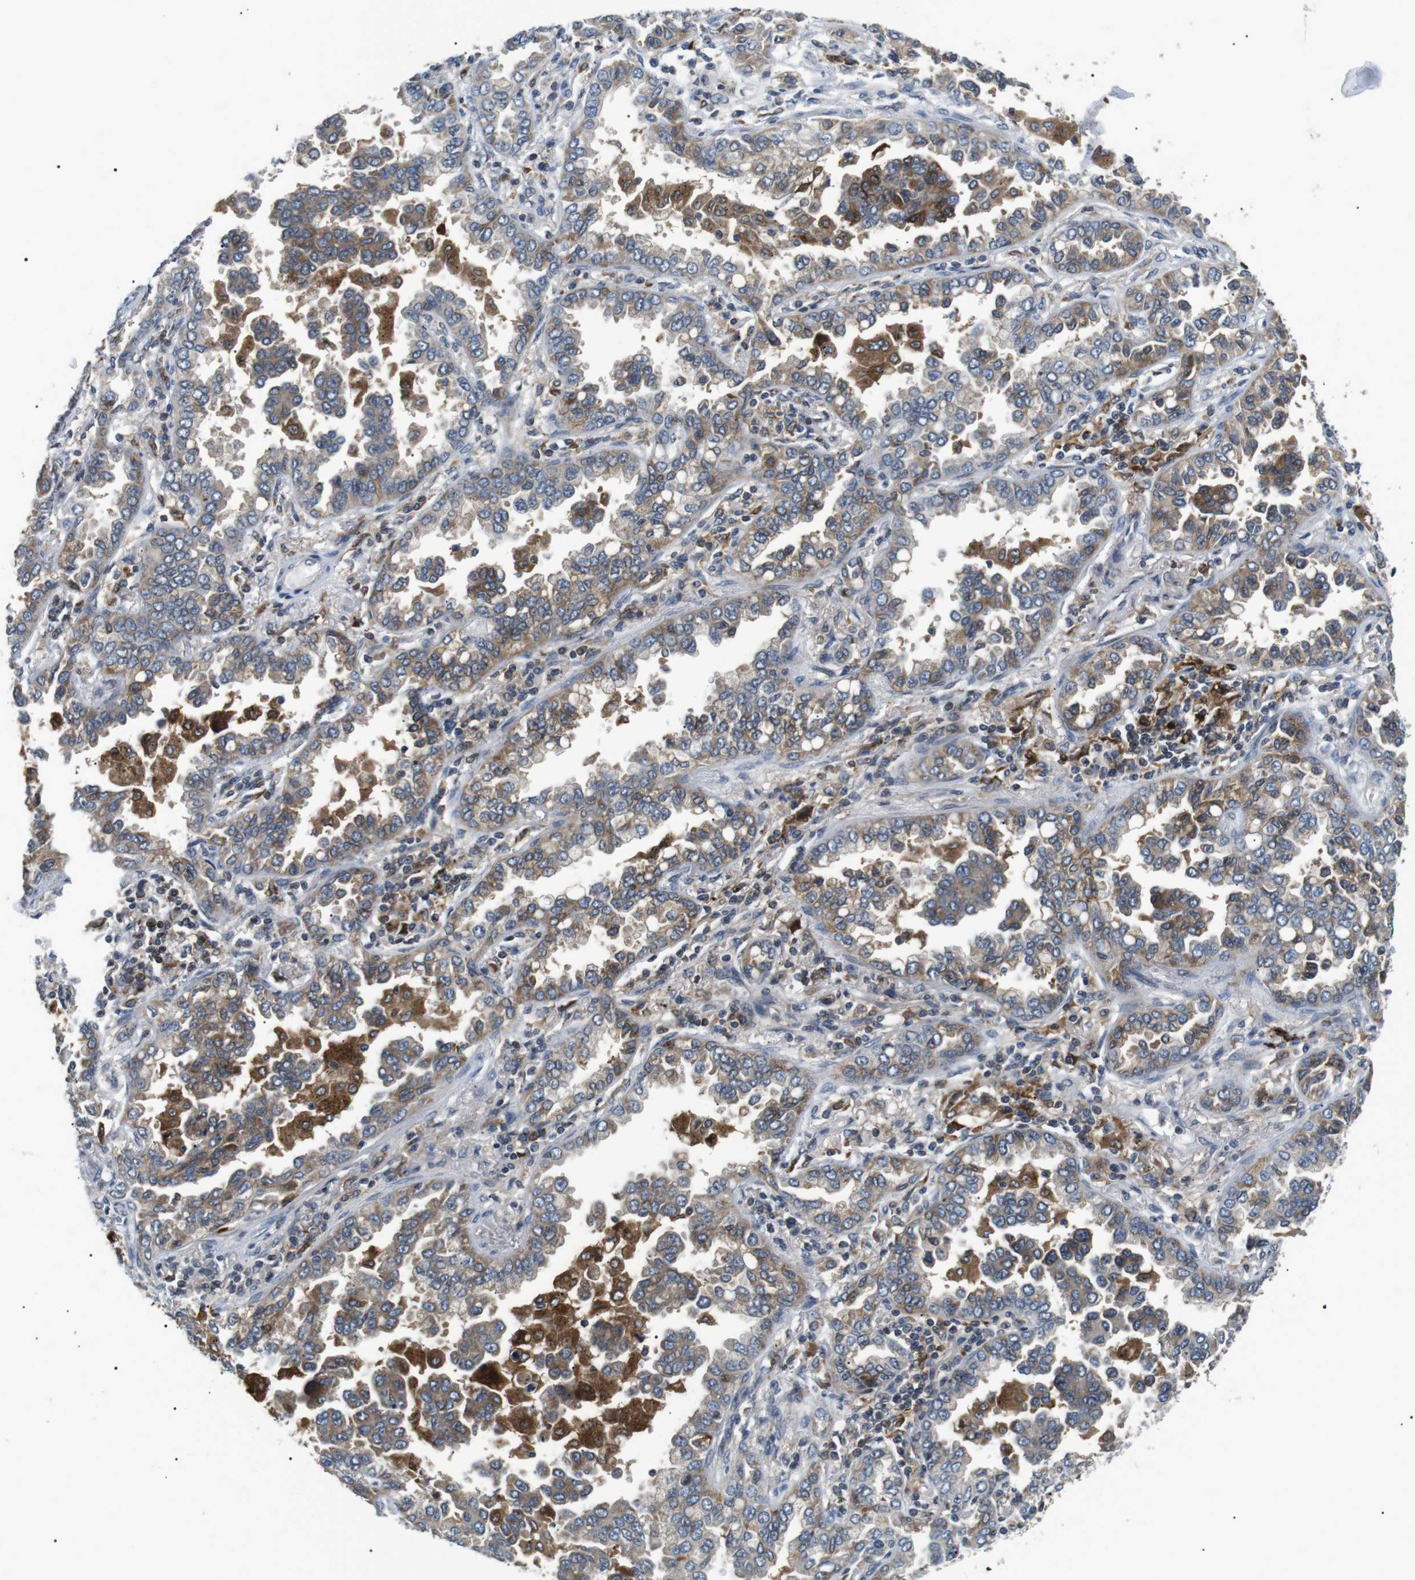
{"staining": {"intensity": "moderate", "quantity": "25%-75%", "location": "cytoplasmic/membranous"}, "tissue": "lung cancer", "cell_type": "Tumor cells", "image_type": "cancer", "snomed": [{"axis": "morphology", "description": "Normal tissue, NOS"}, {"axis": "morphology", "description": "Adenocarcinoma, NOS"}, {"axis": "topography", "description": "Lung"}], "caption": "Moderate cytoplasmic/membranous staining for a protein is appreciated in approximately 25%-75% of tumor cells of lung adenocarcinoma using immunohistochemistry (IHC).", "gene": "RAB9A", "patient": {"sex": "male", "age": 59}}